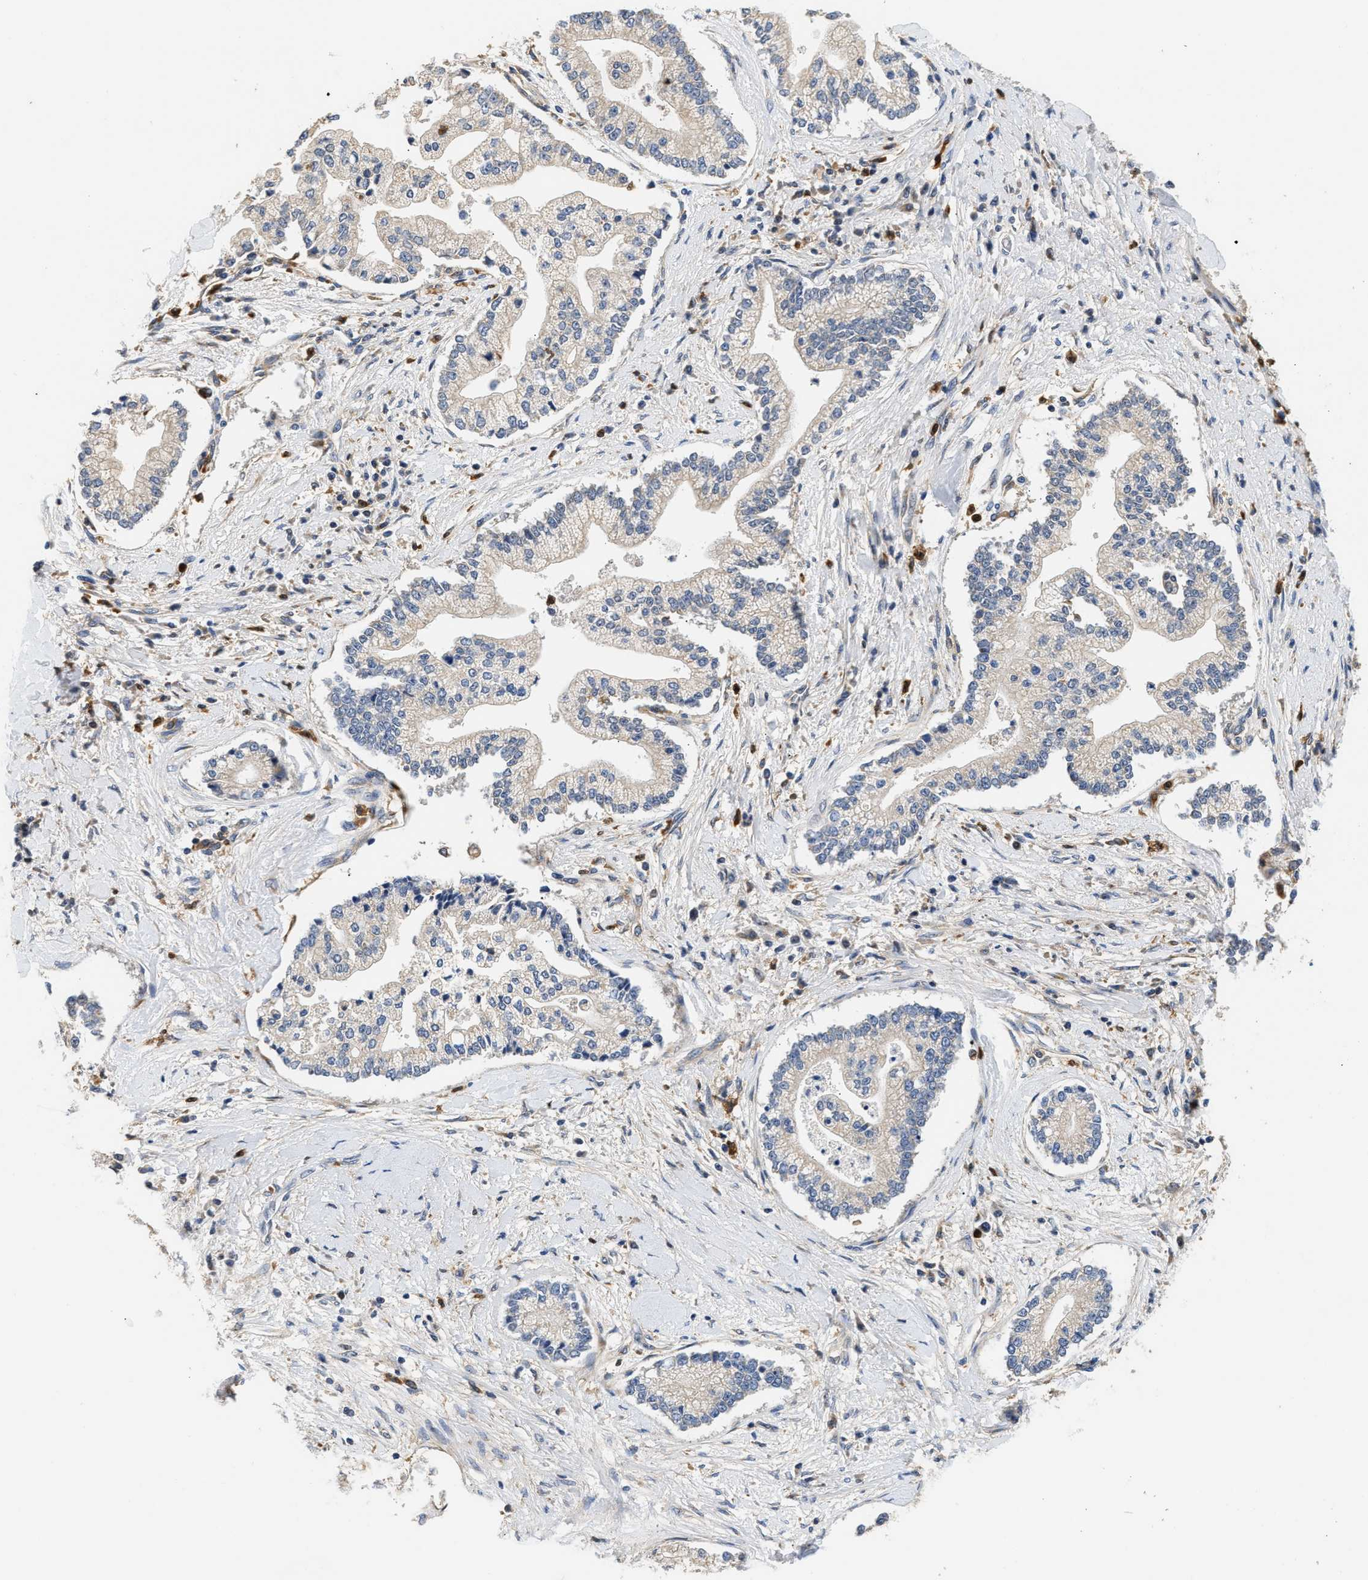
{"staining": {"intensity": "weak", "quantity": "<25%", "location": "cytoplasmic/membranous"}, "tissue": "liver cancer", "cell_type": "Tumor cells", "image_type": "cancer", "snomed": [{"axis": "morphology", "description": "Cholangiocarcinoma"}, {"axis": "topography", "description": "Liver"}], "caption": "DAB (3,3'-diaminobenzidine) immunohistochemical staining of liver cancer (cholangiocarcinoma) exhibits no significant expression in tumor cells.", "gene": "RAB31", "patient": {"sex": "male", "age": 50}}